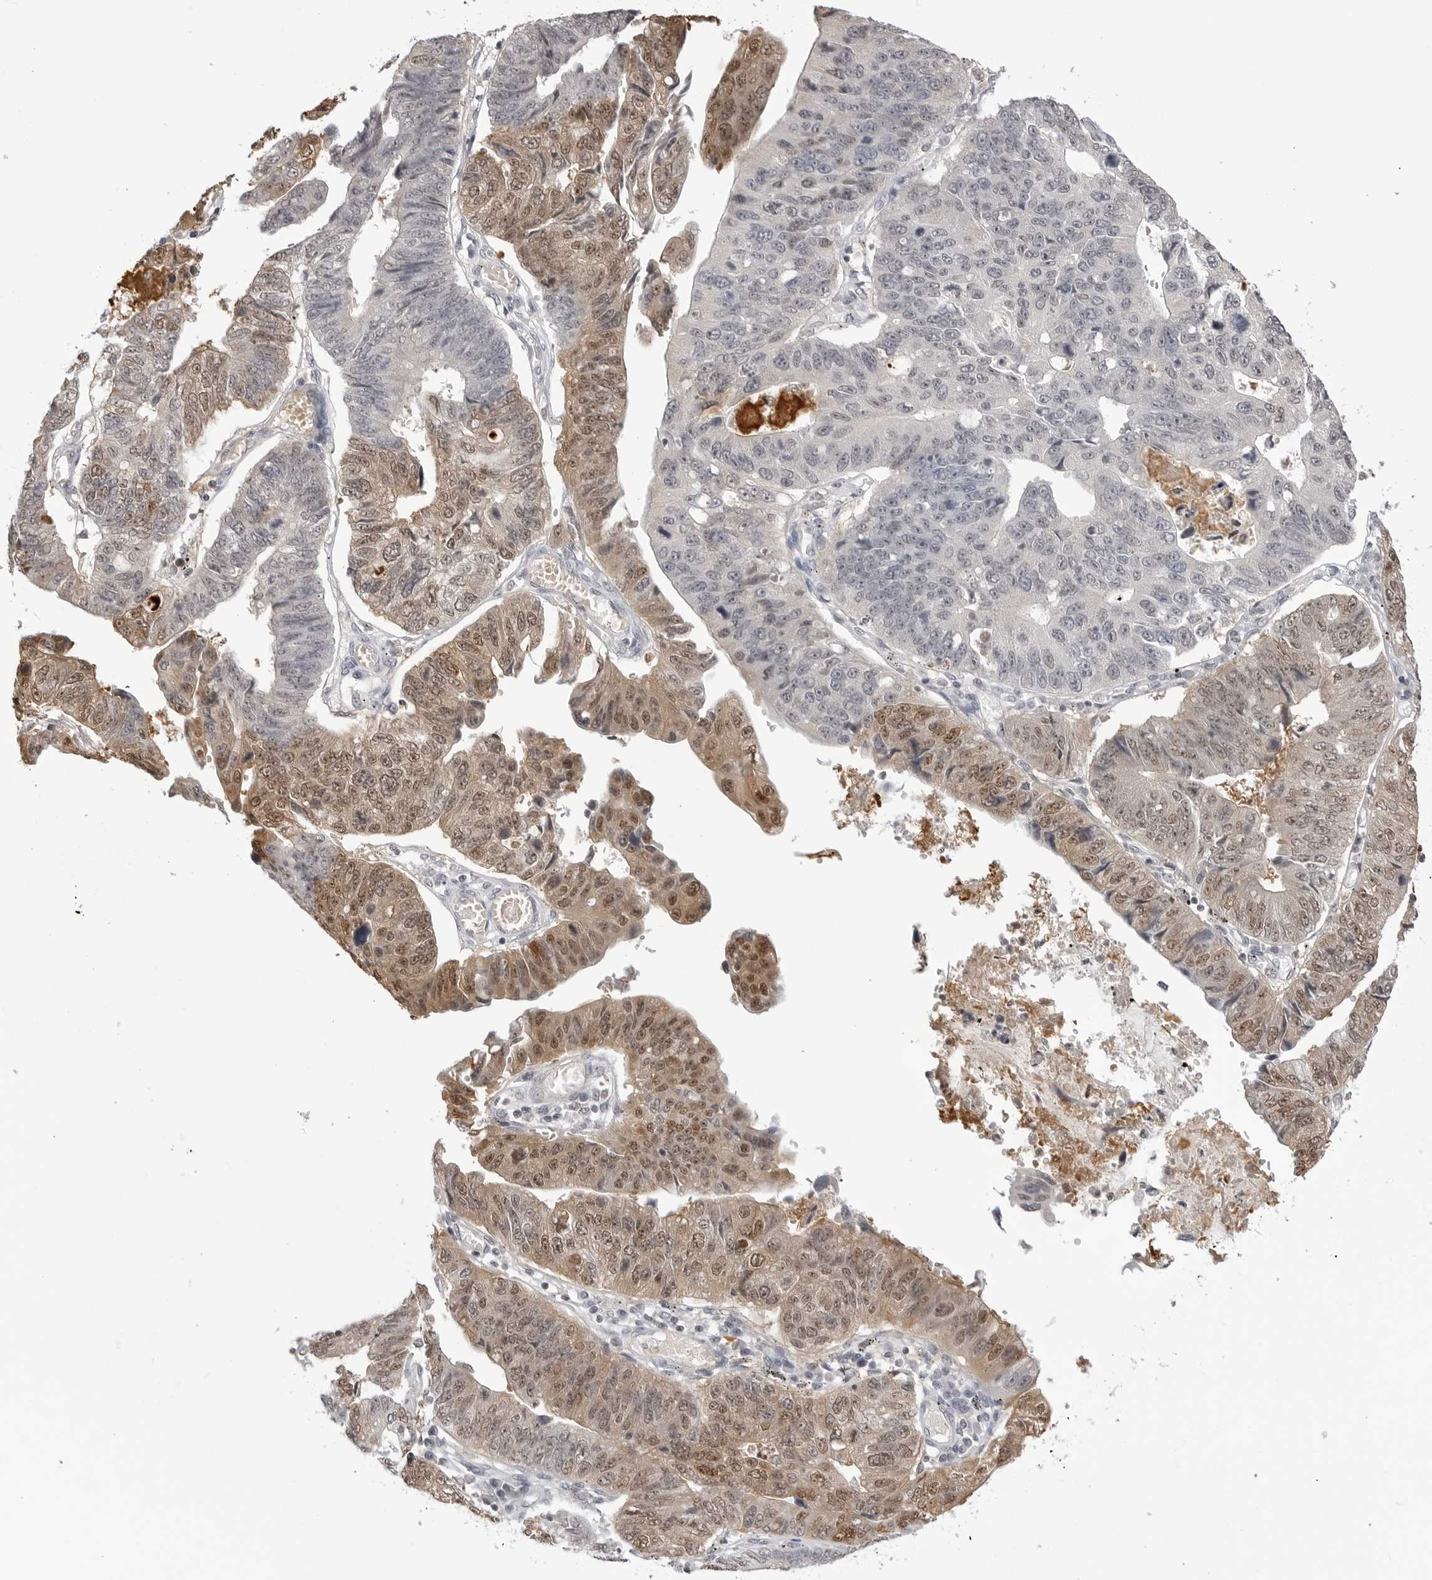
{"staining": {"intensity": "moderate", "quantity": "25%-75%", "location": "cytoplasmic/membranous,nuclear"}, "tissue": "stomach cancer", "cell_type": "Tumor cells", "image_type": "cancer", "snomed": [{"axis": "morphology", "description": "Adenocarcinoma, NOS"}, {"axis": "topography", "description": "Stomach"}], "caption": "This image exhibits stomach adenocarcinoma stained with immunohistochemistry to label a protein in brown. The cytoplasmic/membranous and nuclear of tumor cells show moderate positivity for the protein. Nuclei are counter-stained blue.", "gene": "YWHAG", "patient": {"sex": "male", "age": 59}}